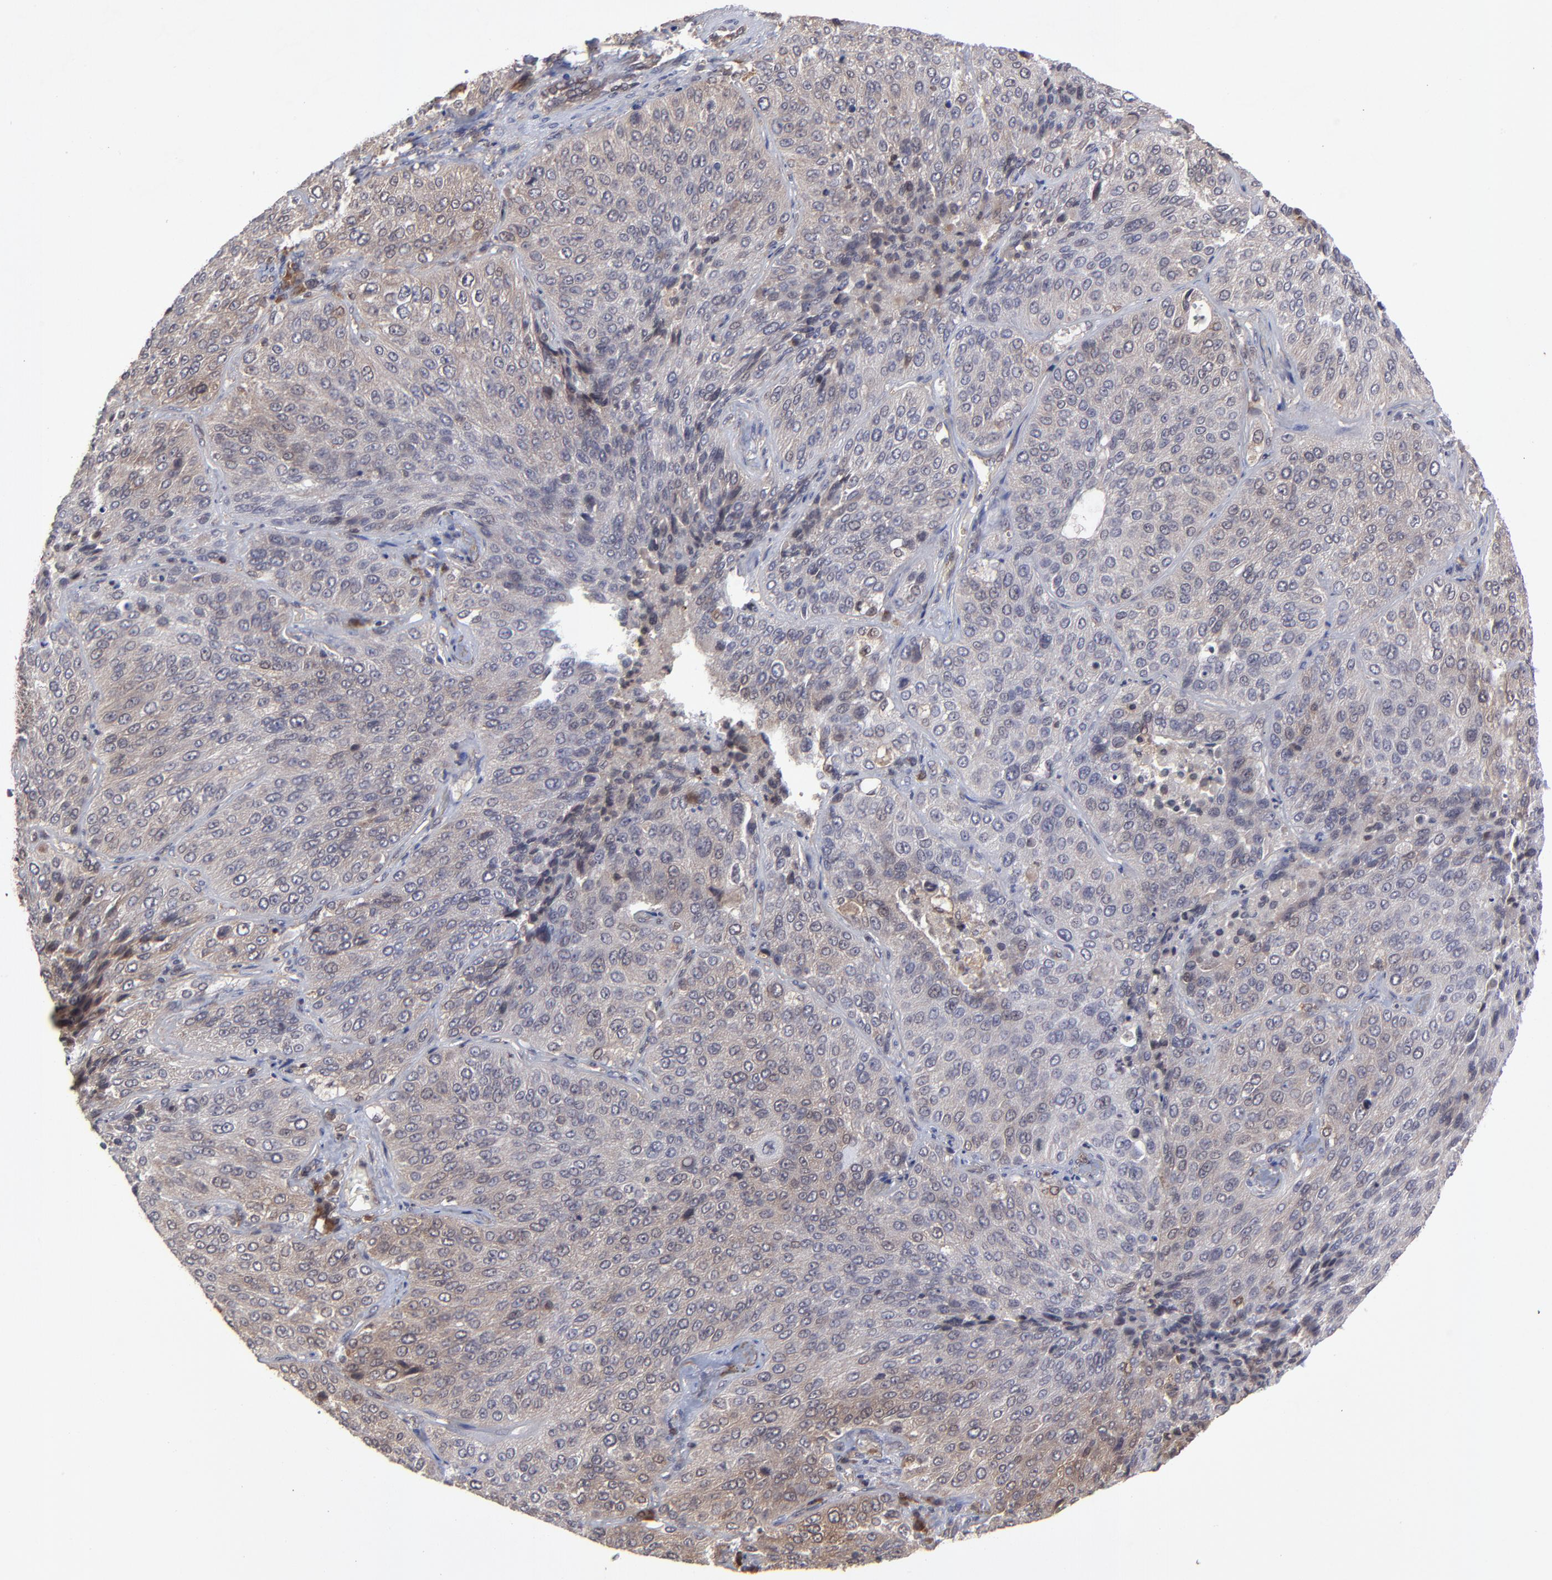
{"staining": {"intensity": "weak", "quantity": "25%-75%", "location": "cytoplasmic/membranous"}, "tissue": "lung cancer", "cell_type": "Tumor cells", "image_type": "cancer", "snomed": [{"axis": "morphology", "description": "Squamous cell carcinoma, NOS"}, {"axis": "topography", "description": "Lung"}], "caption": "Immunohistochemistry (IHC) of human lung cancer shows low levels of weak cytoplasmic/membranous expression in approximately 25%-75% of tumor cells.", "gene": "UBE2L6", "patient": {"sex": "male", "age": 54}}